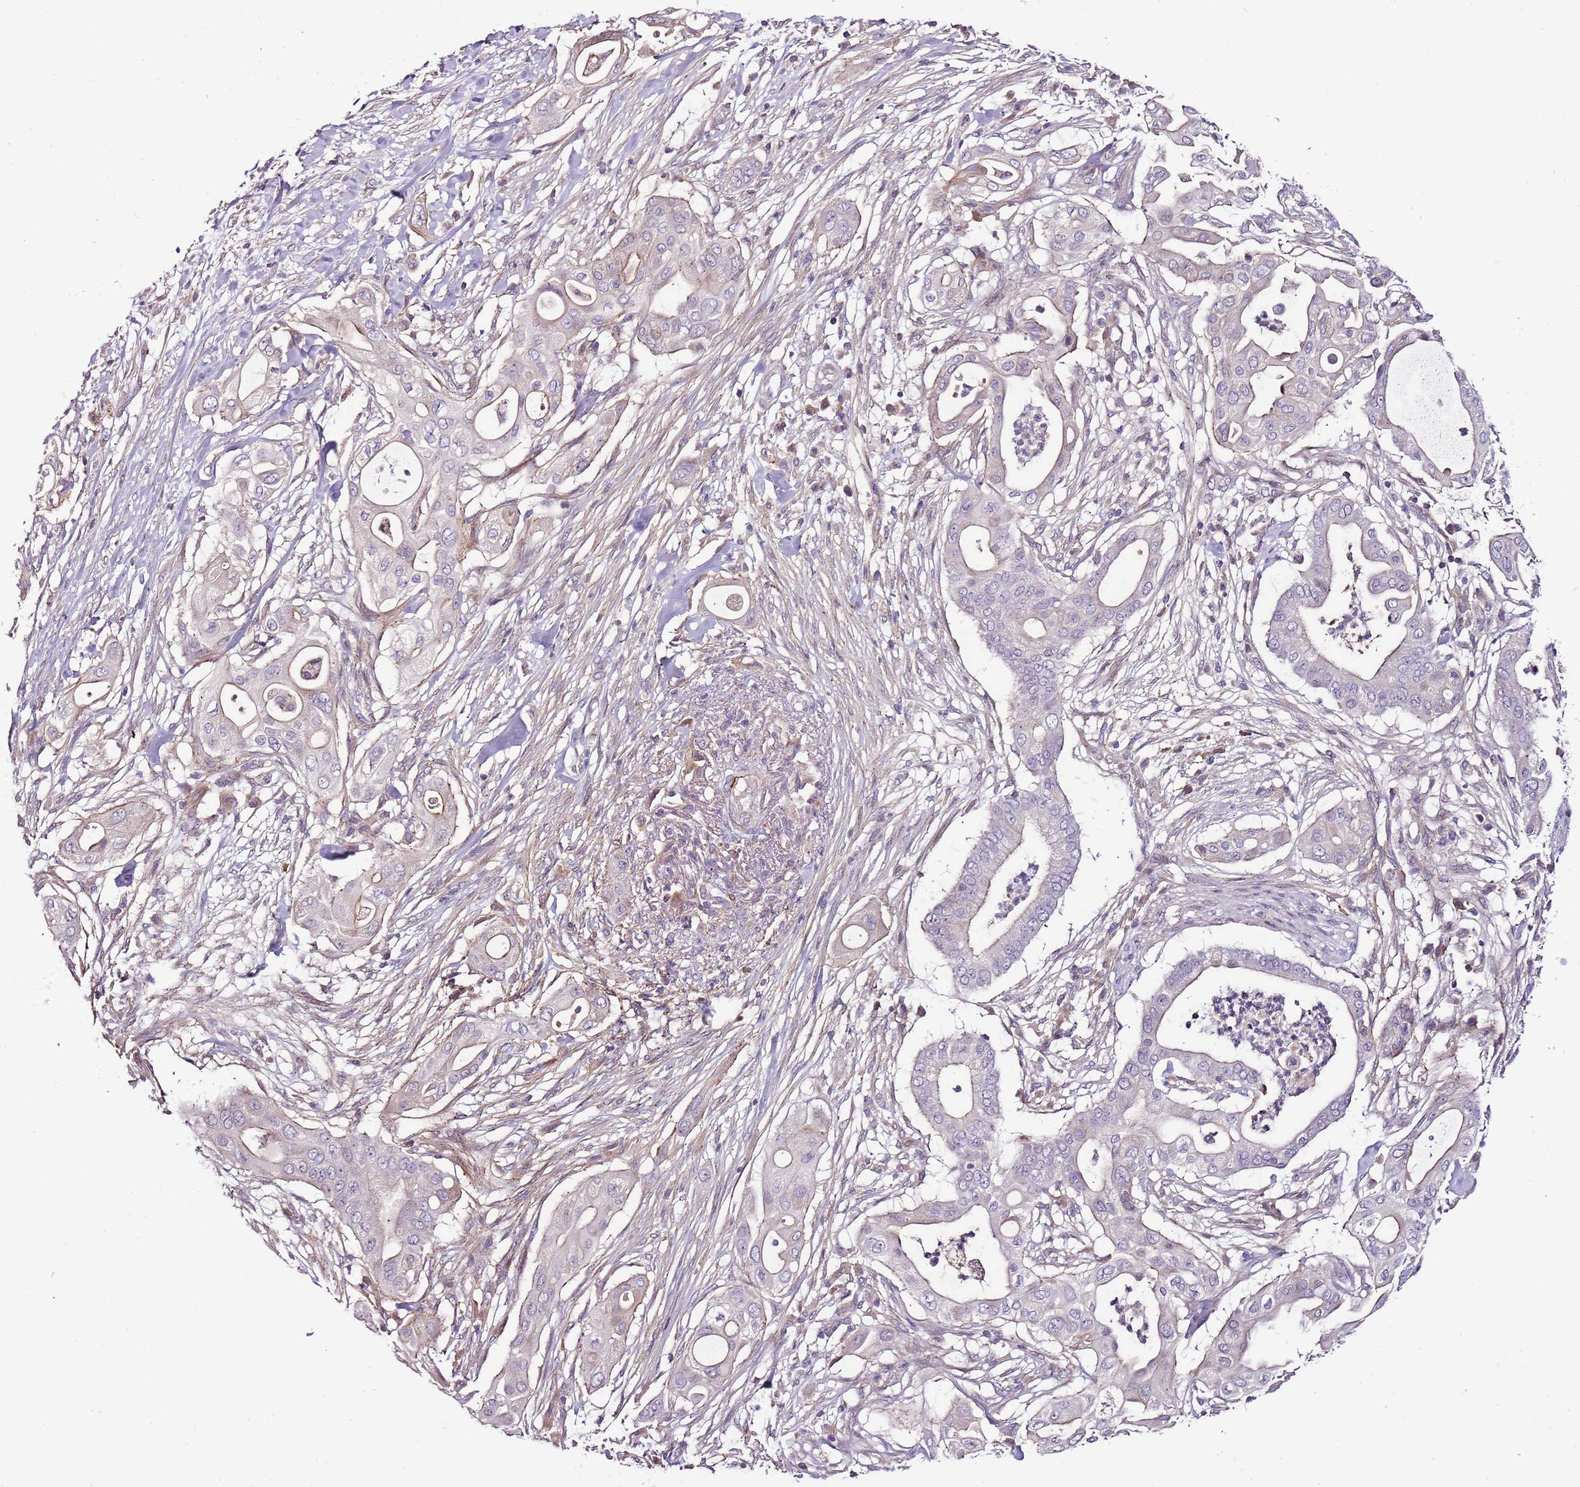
{"staining": {"intensity": "weak", "quantity": "<25%", "location": "cytoplasmic/membranous"}, "tissue": "pancreatic cancer", "cell_type": "Tumor cells", "image_type": "cancer", "snomed": [{"axis": "morphology", "description": "Adenocarcinoma, NOS"}, {"axis": "topography", "description": "Pancreas"}], "caption": "The histopathology image exhibits no staining of tumor cells in pancreatic cancer (adenocarcinoma). The staining is performed using DAB brown chromogen with nuclei counter-stained in using hematoxylin.", "gene": "NKX2-3", "patient": {"sex": "male", "age": 68}}